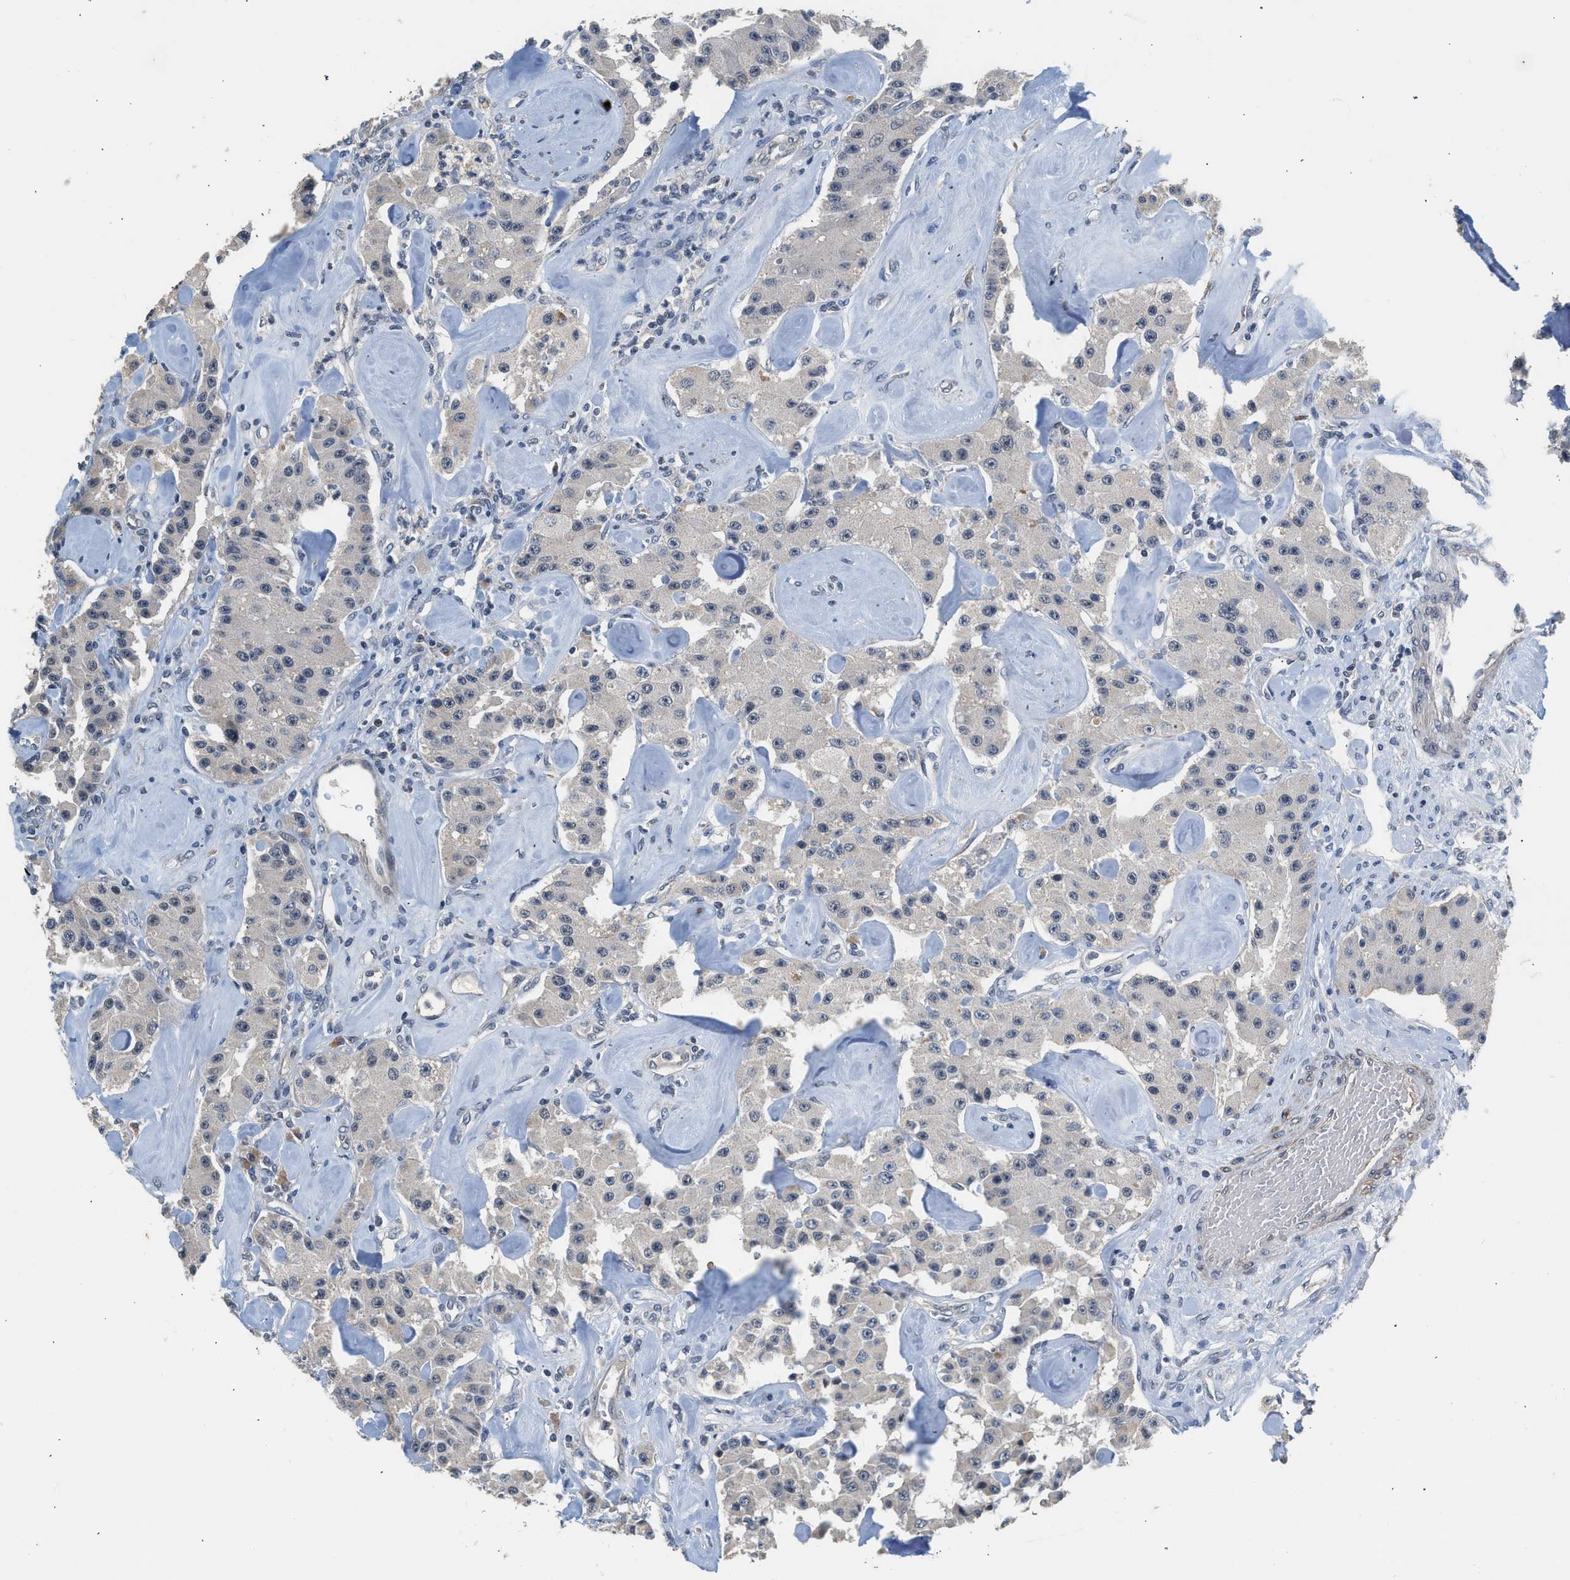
{"staining": {"intensity": "negative", "quantity": "none", "location": "none"}, "tissue": "carcinoid", "cell_type": "Tumor cells", "image_type": "cancer", "snomed": [{"axis": "morphology", "description": "Carcinoid, malignant, NOS"}, {"axis": "topography", "description": "Pancreas"}], "caption": "Immunohistochemical staining of malignant carcinoid shows no significant positivity in tumor cells. (Stains: DAB (3,3'-diaminobenzidine) immunohistochemistry with hematoxylin counter stain, Microscopy: brightfield microscopy at high magnification).", "gene": "CSF3R", "patient": {"sex": "male", "age": 41}}